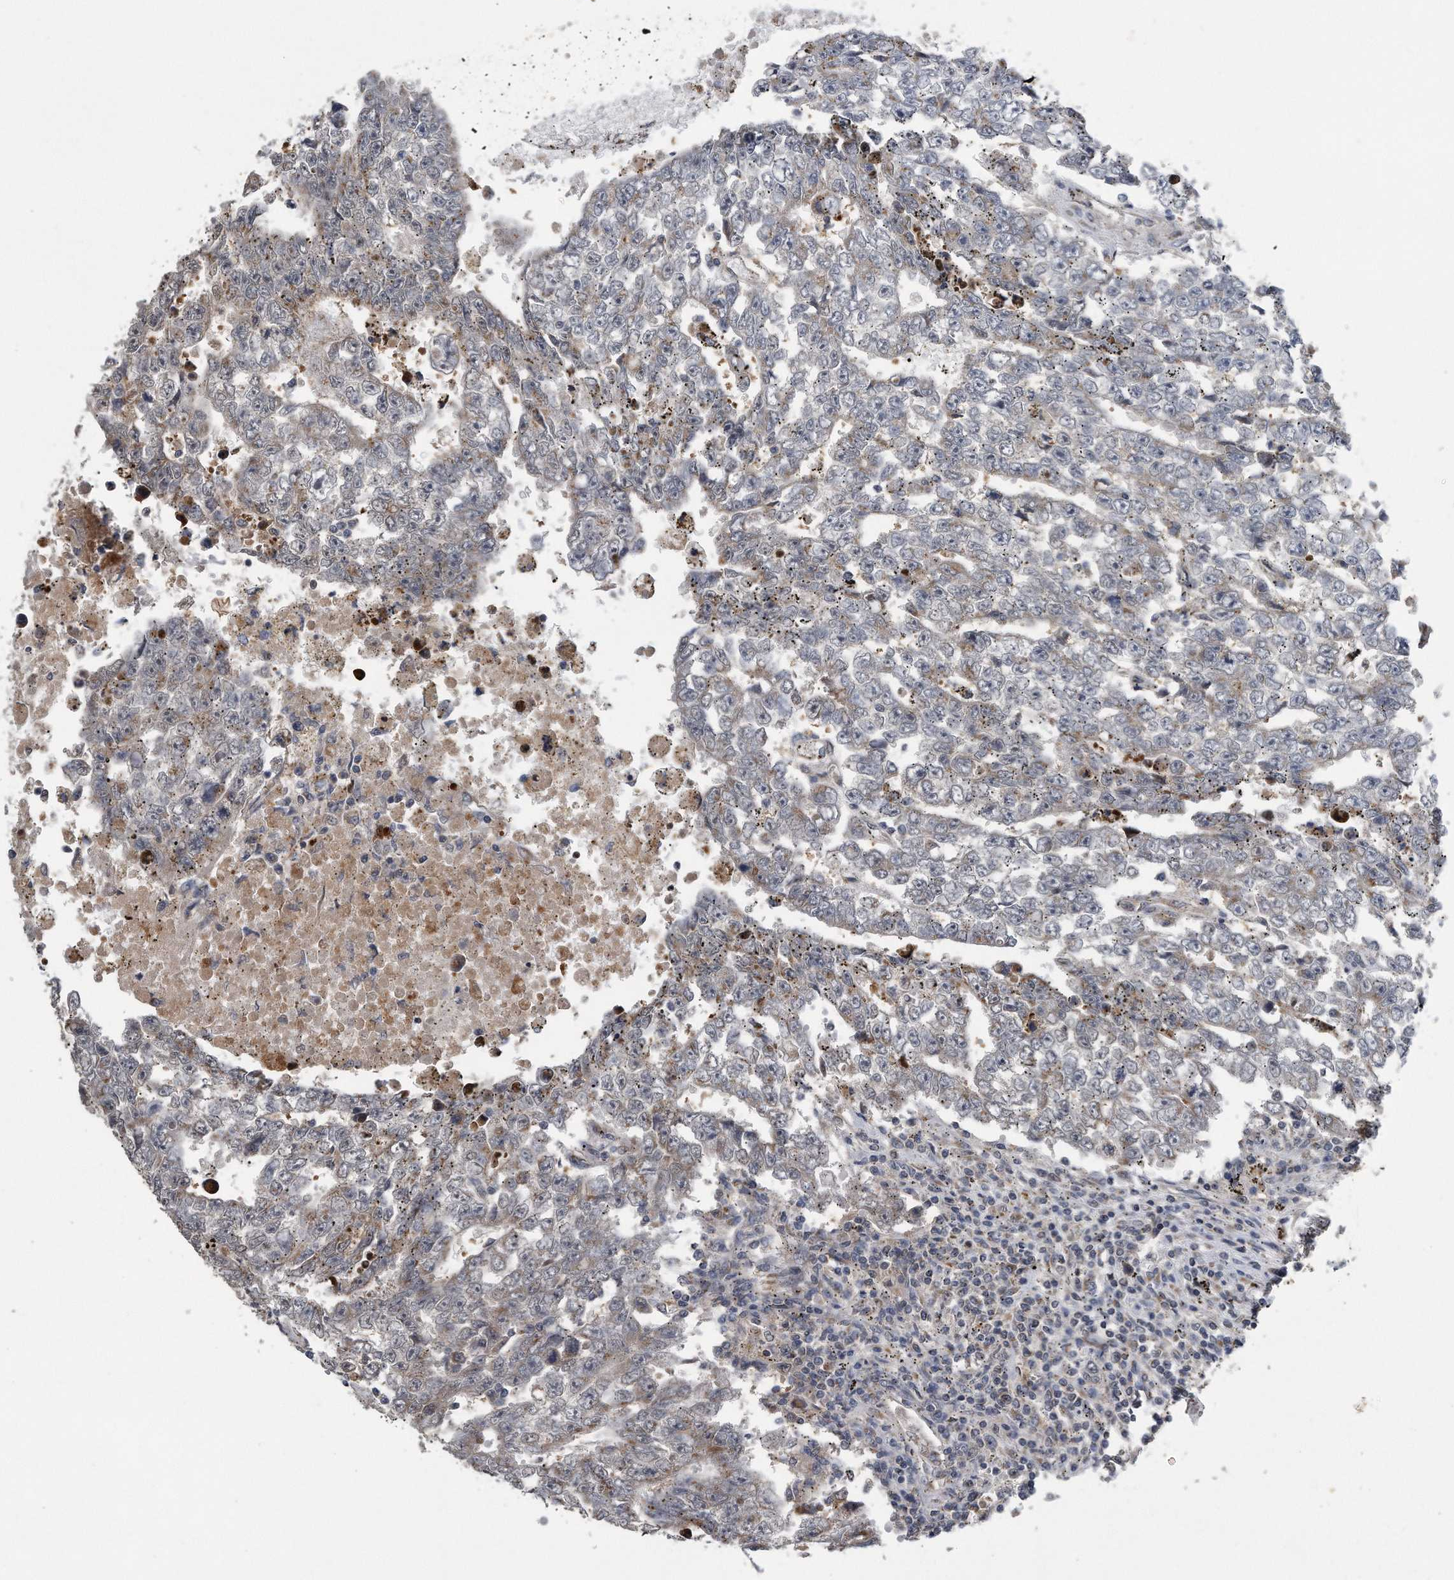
{"staining": {"intensity": "weak", "quantity": "25%-75%", "location": "cytoplasmic/membranous"}, "tissue": "testis cancer", "cell_type": "Tumor cells", "image_type": "cancer", "snomed": [{"axis": "morphology", "description": "Carcinoma, Embryonal, NOS"}, {"axis": "topography", "description": "Testis"}], "caption": "The histopathology image exhibits immunohistochemical staining of embryonal carcinoma (testis). There is weak cytoplasmic/membranous expression is present in approximately 25%-75% of tumor cells.", "gene": "LYRM4", "patient": {"sex": "male", "age": 25}}